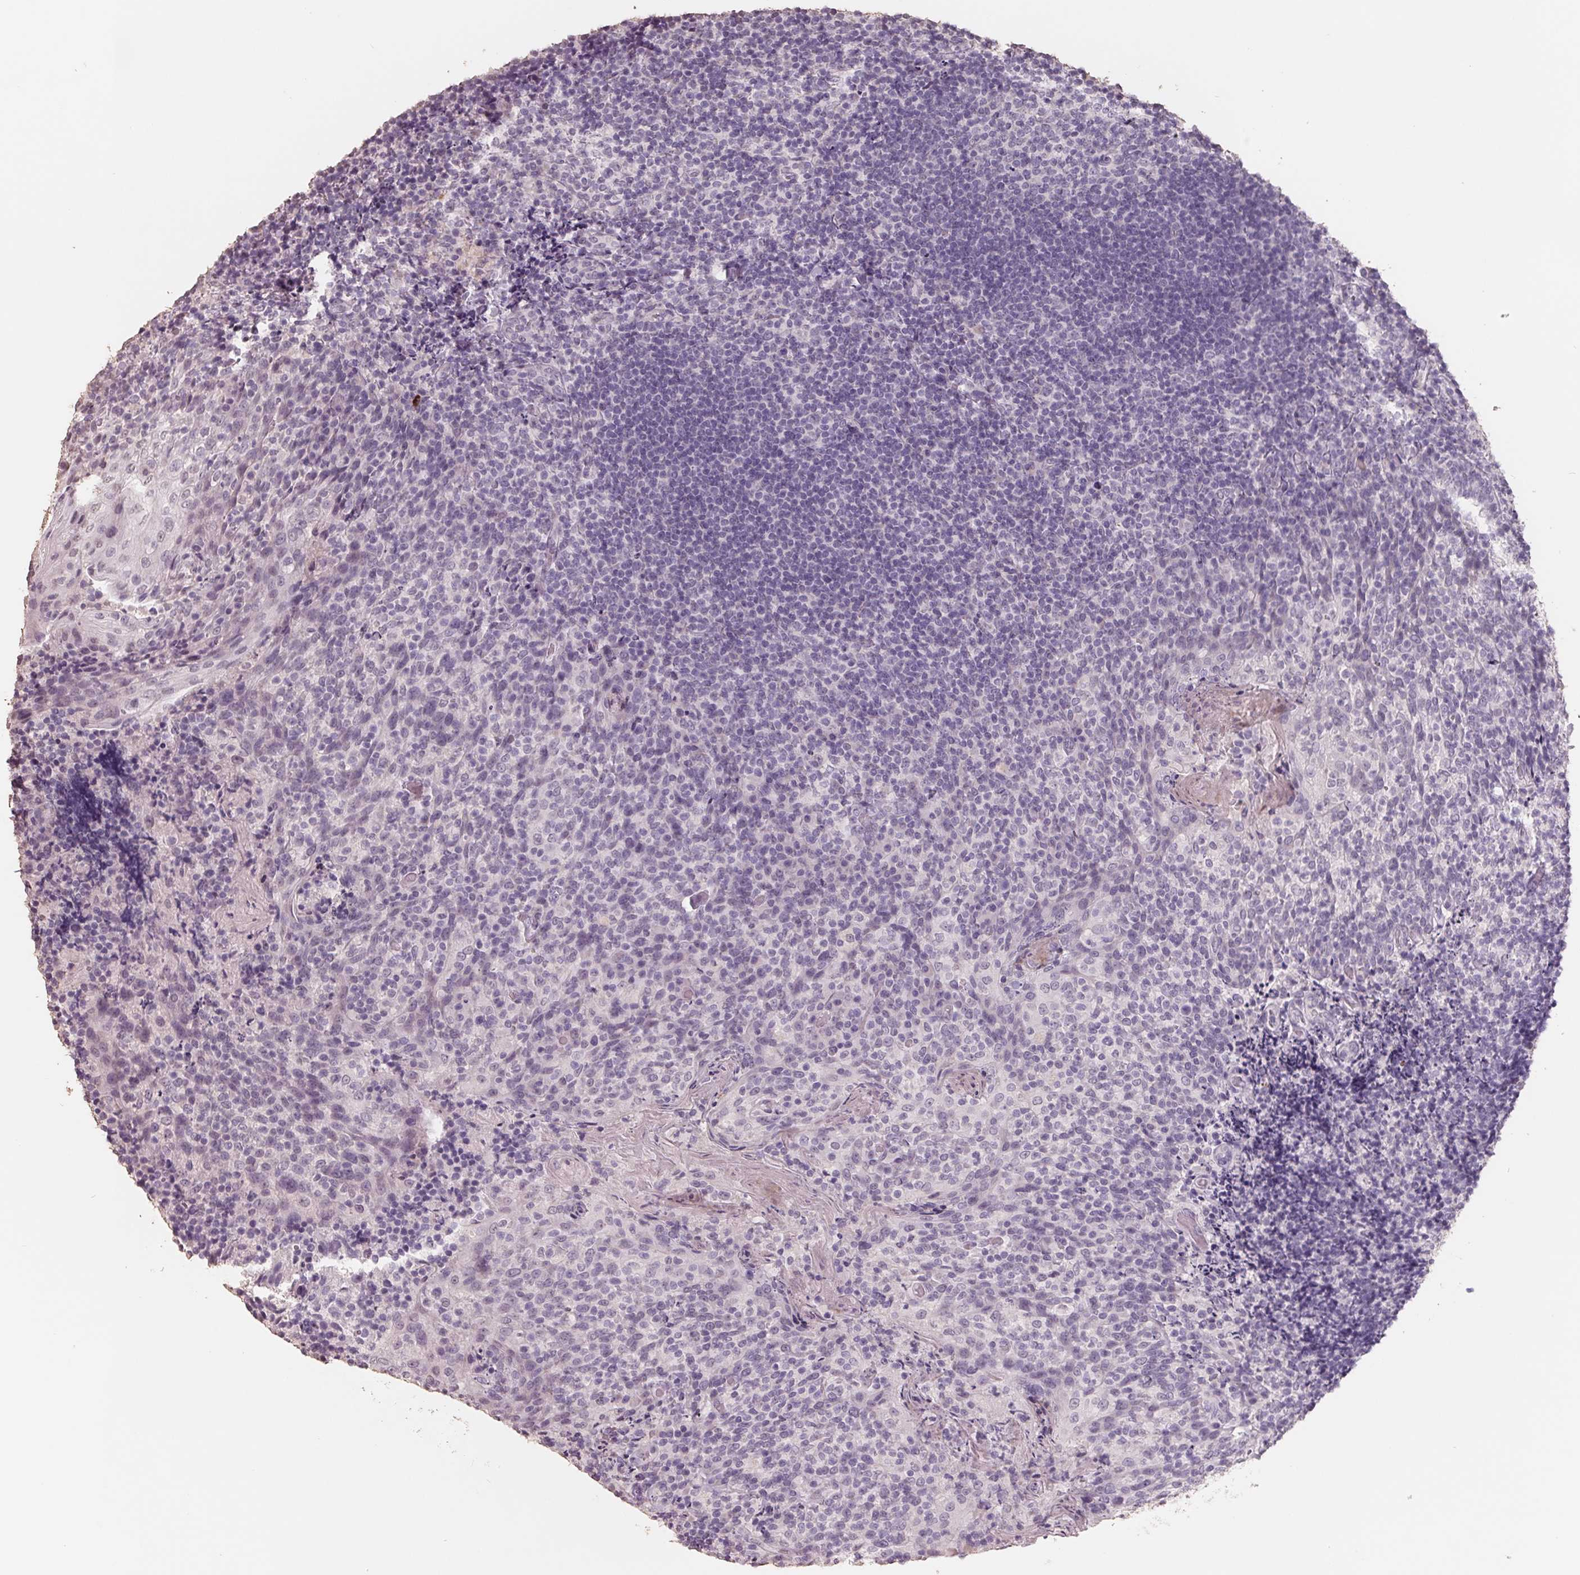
{"staining": {"intensity": "negative", "quantity": "none", "location": "none"}, "tissue": "tonsil", "cell_type": "Germinal center cells", "image_type": "normal", "snomed": [{"axis": "morphology", "description": "Normal tissue, NOS"}, {"axis": "topography", "description": "Tonsil"}], "caption": "IHC image of unremarkable tonsil stained for a protein (brown), which demonstrates no positivity in germinal center cells. (Stains: DAB (3,3'-diaminobenzidine) IHC with hematoxylin counter stain, Microscopy: brightfield microscopy at high magnification).", "gene": "FTCD", "patient": {"sex": "female", "age": 10}}